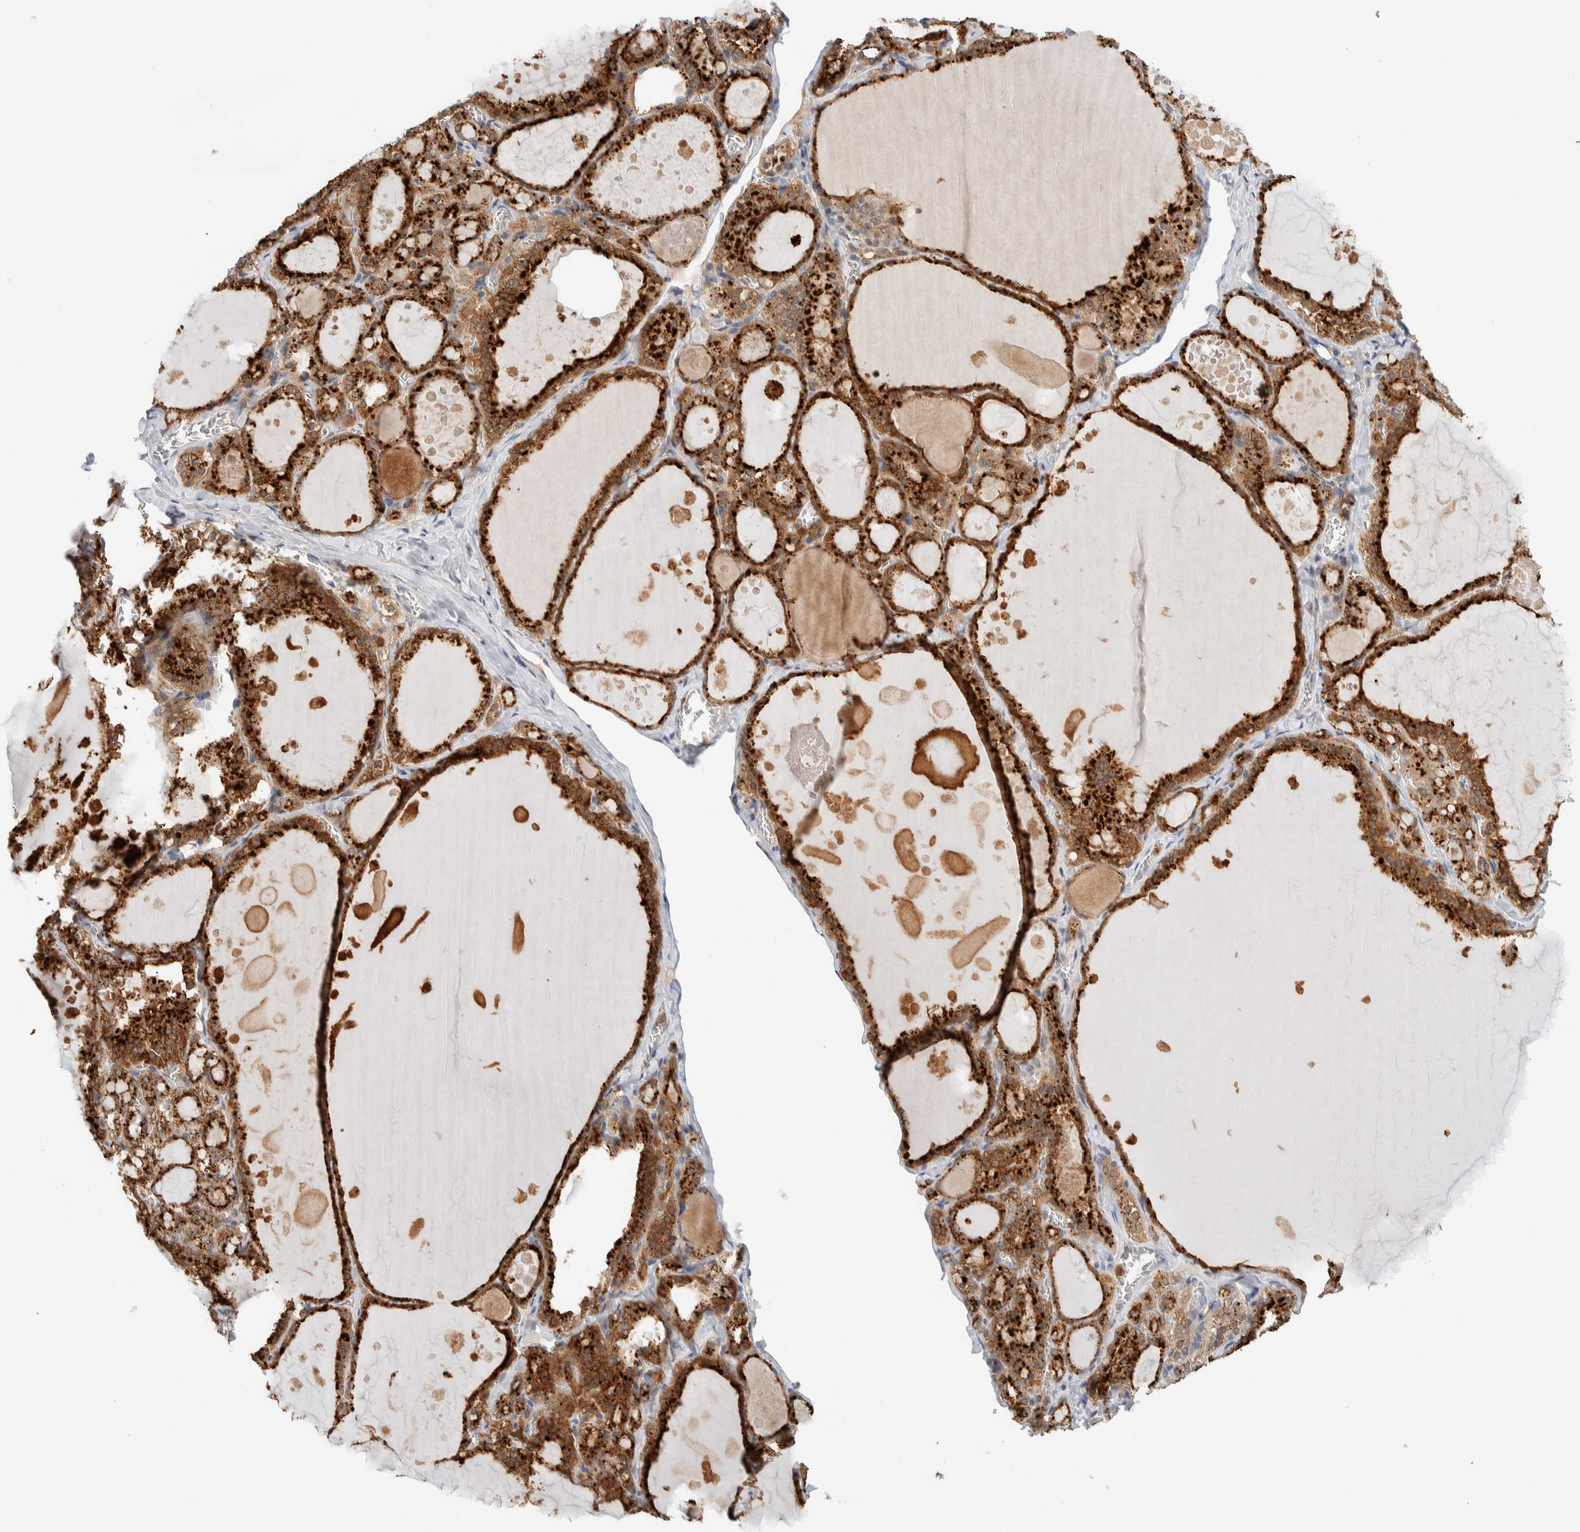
{"staining": {"intensity": "strong", "quantity": ">75%", "location": "cytoplasmic/membranous"}, "tissue": "thyroid gland", "cell_type": "Glandular cells", "image_type": "normal", "snomed": [{"axis": "morphology", "description": "Normal tissue, NOS"}, {"axis": "topography", "description": "Thyroid gland"}], "caption": "Immunohistochemical staining of normal human thyroid gland exhibits high levels of strong cytoplasmic/membranous staining in approximately >75% of glandular cells.", "gene": "GCLM", "patient": {"sex": "male", "age": 56}}